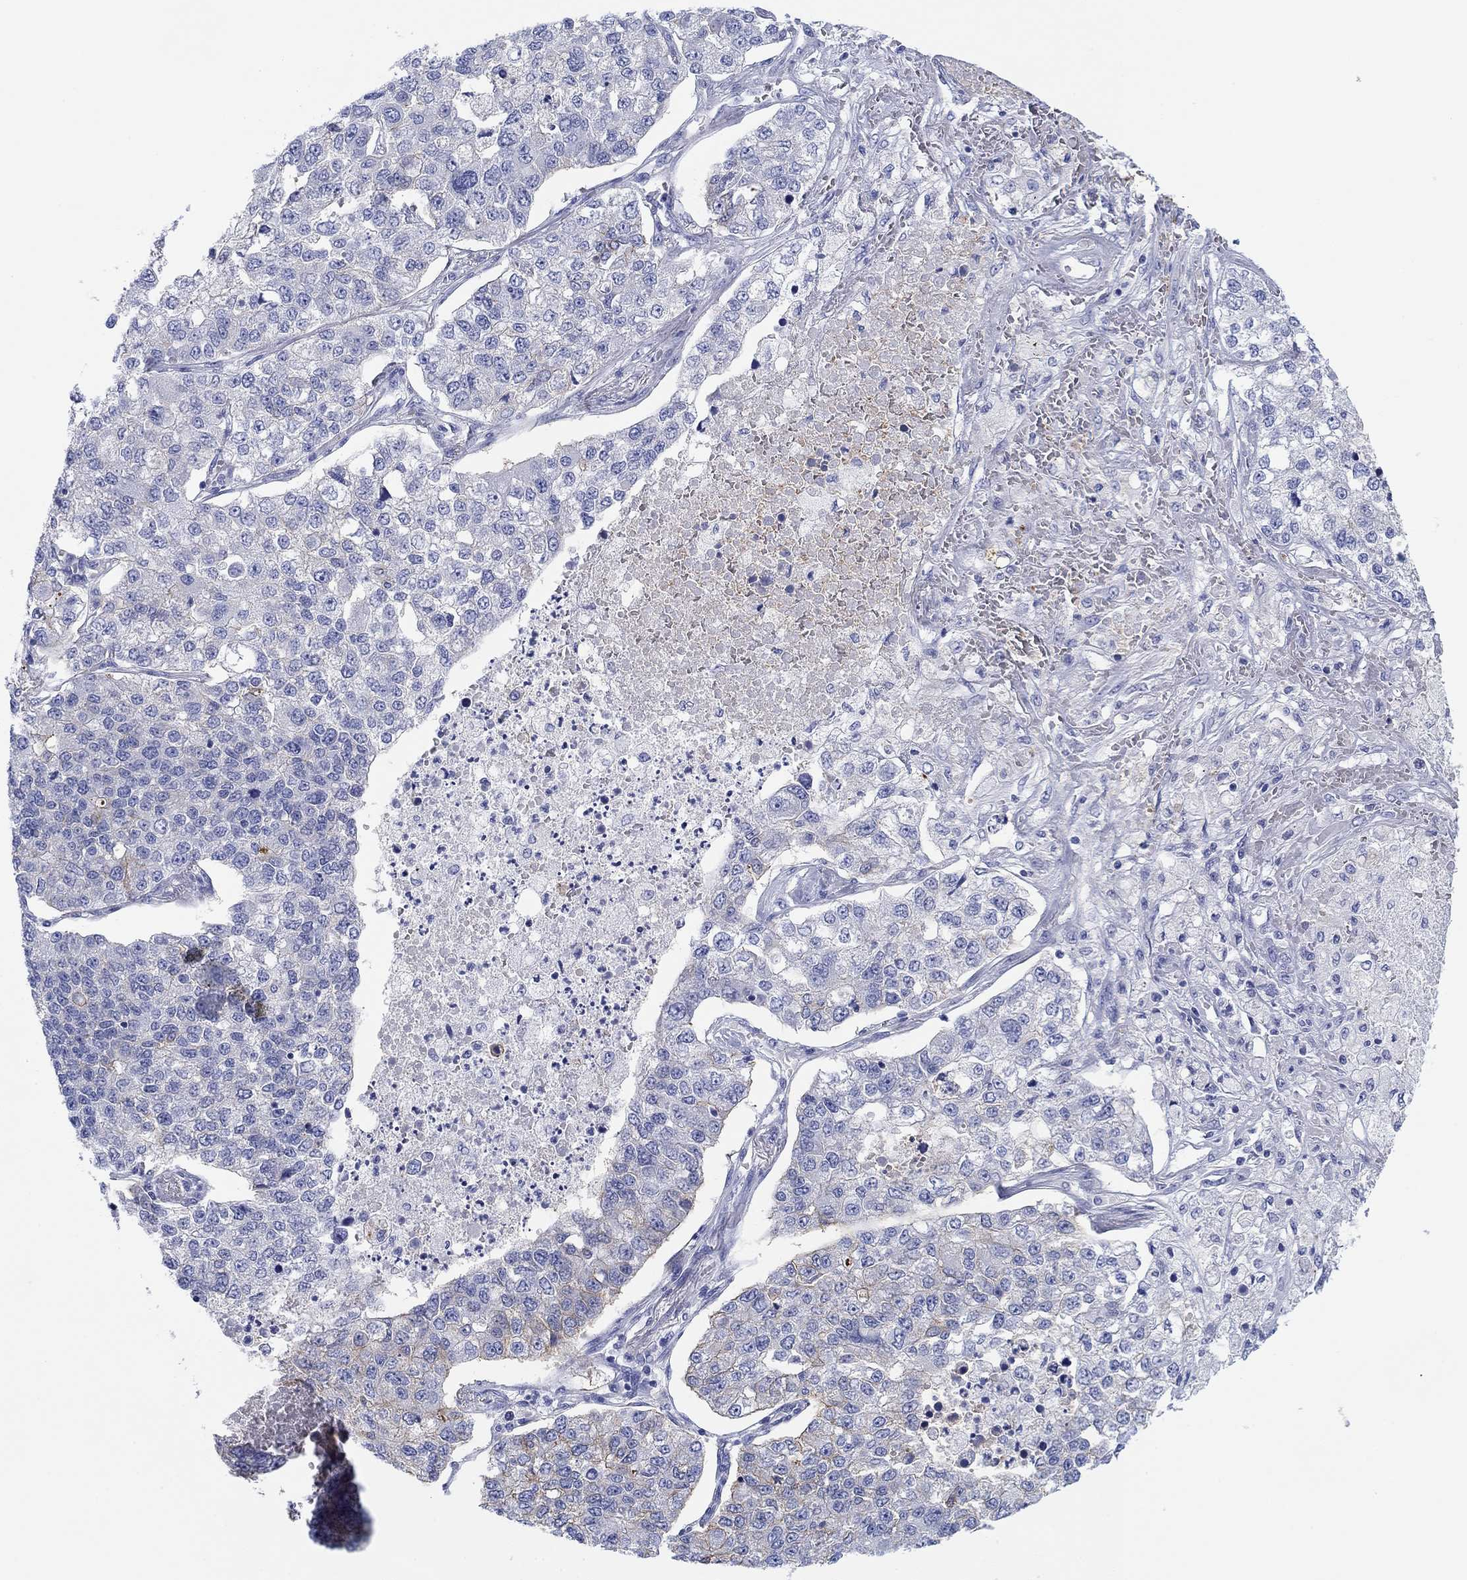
{"staining": {"intensity": "negative", "quantity": "none", "location": "none"}, "tissue": "lung cancer", "cell_type": "Tumor cells", "image_type": "cancer", "snomed": [{"axis": "morphology", "description": "Adenocarcinoma, NOS"}, {"axis": "topography", "description": "Lung"}], "caption": "Tumor cells show no significant expression in lung cancer.", "gene": "ATP1B1", "patient": {"sex": "male", "age": 49}}